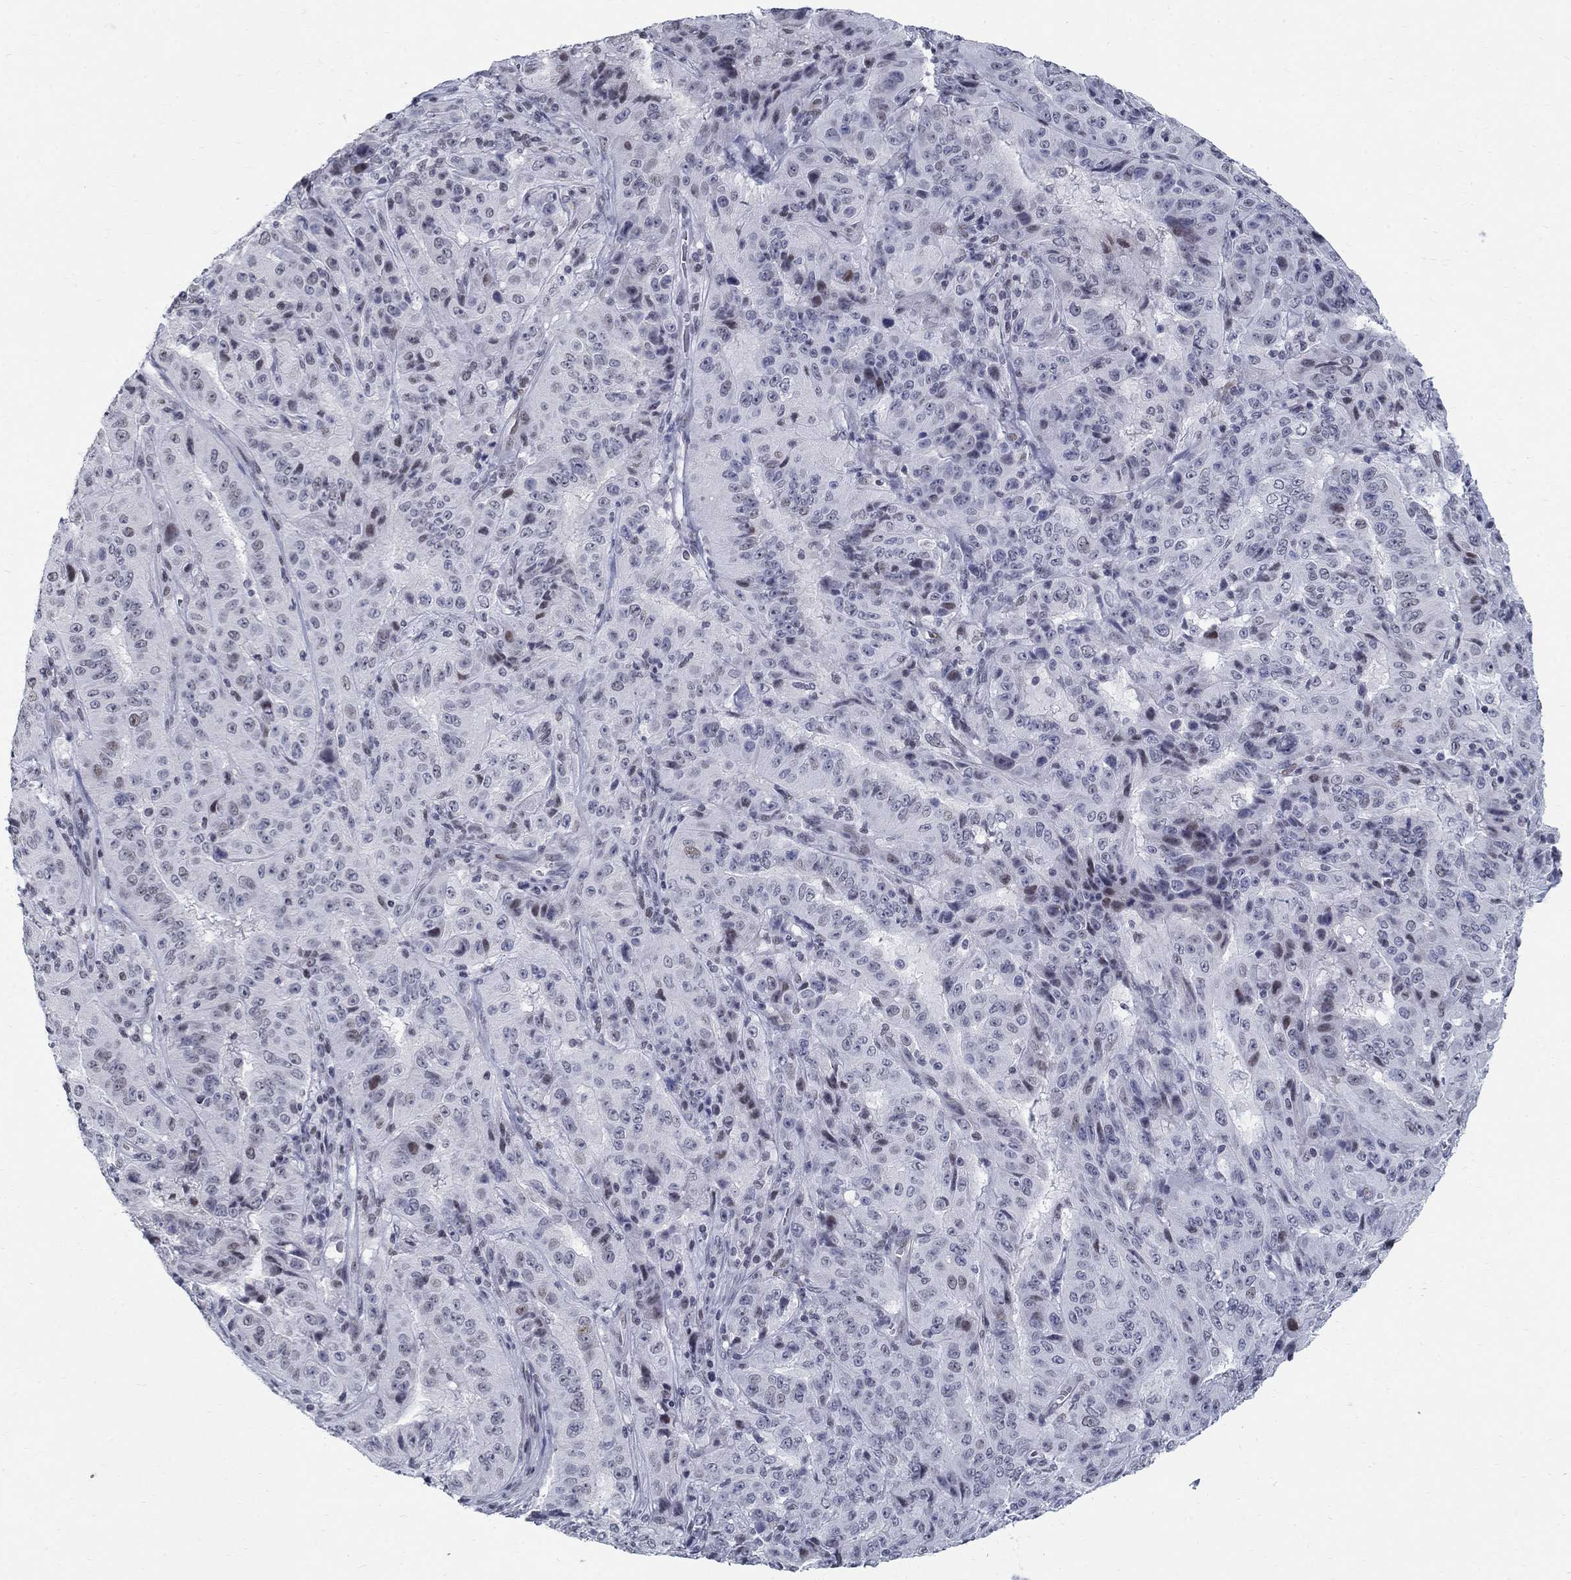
{"staining": {"intensity": "weak", "quantity": "<25%", "location": "nuclear"}, "tissue": "pancreatic cancer", "cell_type": "Tumor cells", "image_type": "cancer", "snomed": [{"axis": "morphology", "description": "Adenocarcinoma, NOS"}, {"axis": "topography", "description": "Pancreas"}], "caption": "This is an IHC photomicrograph of human adenocarcinoma (pancreatic). There is no expression in tumor cells.", "gene": "BHLHE22", "patient": {"sex": "male", "age": 63}}